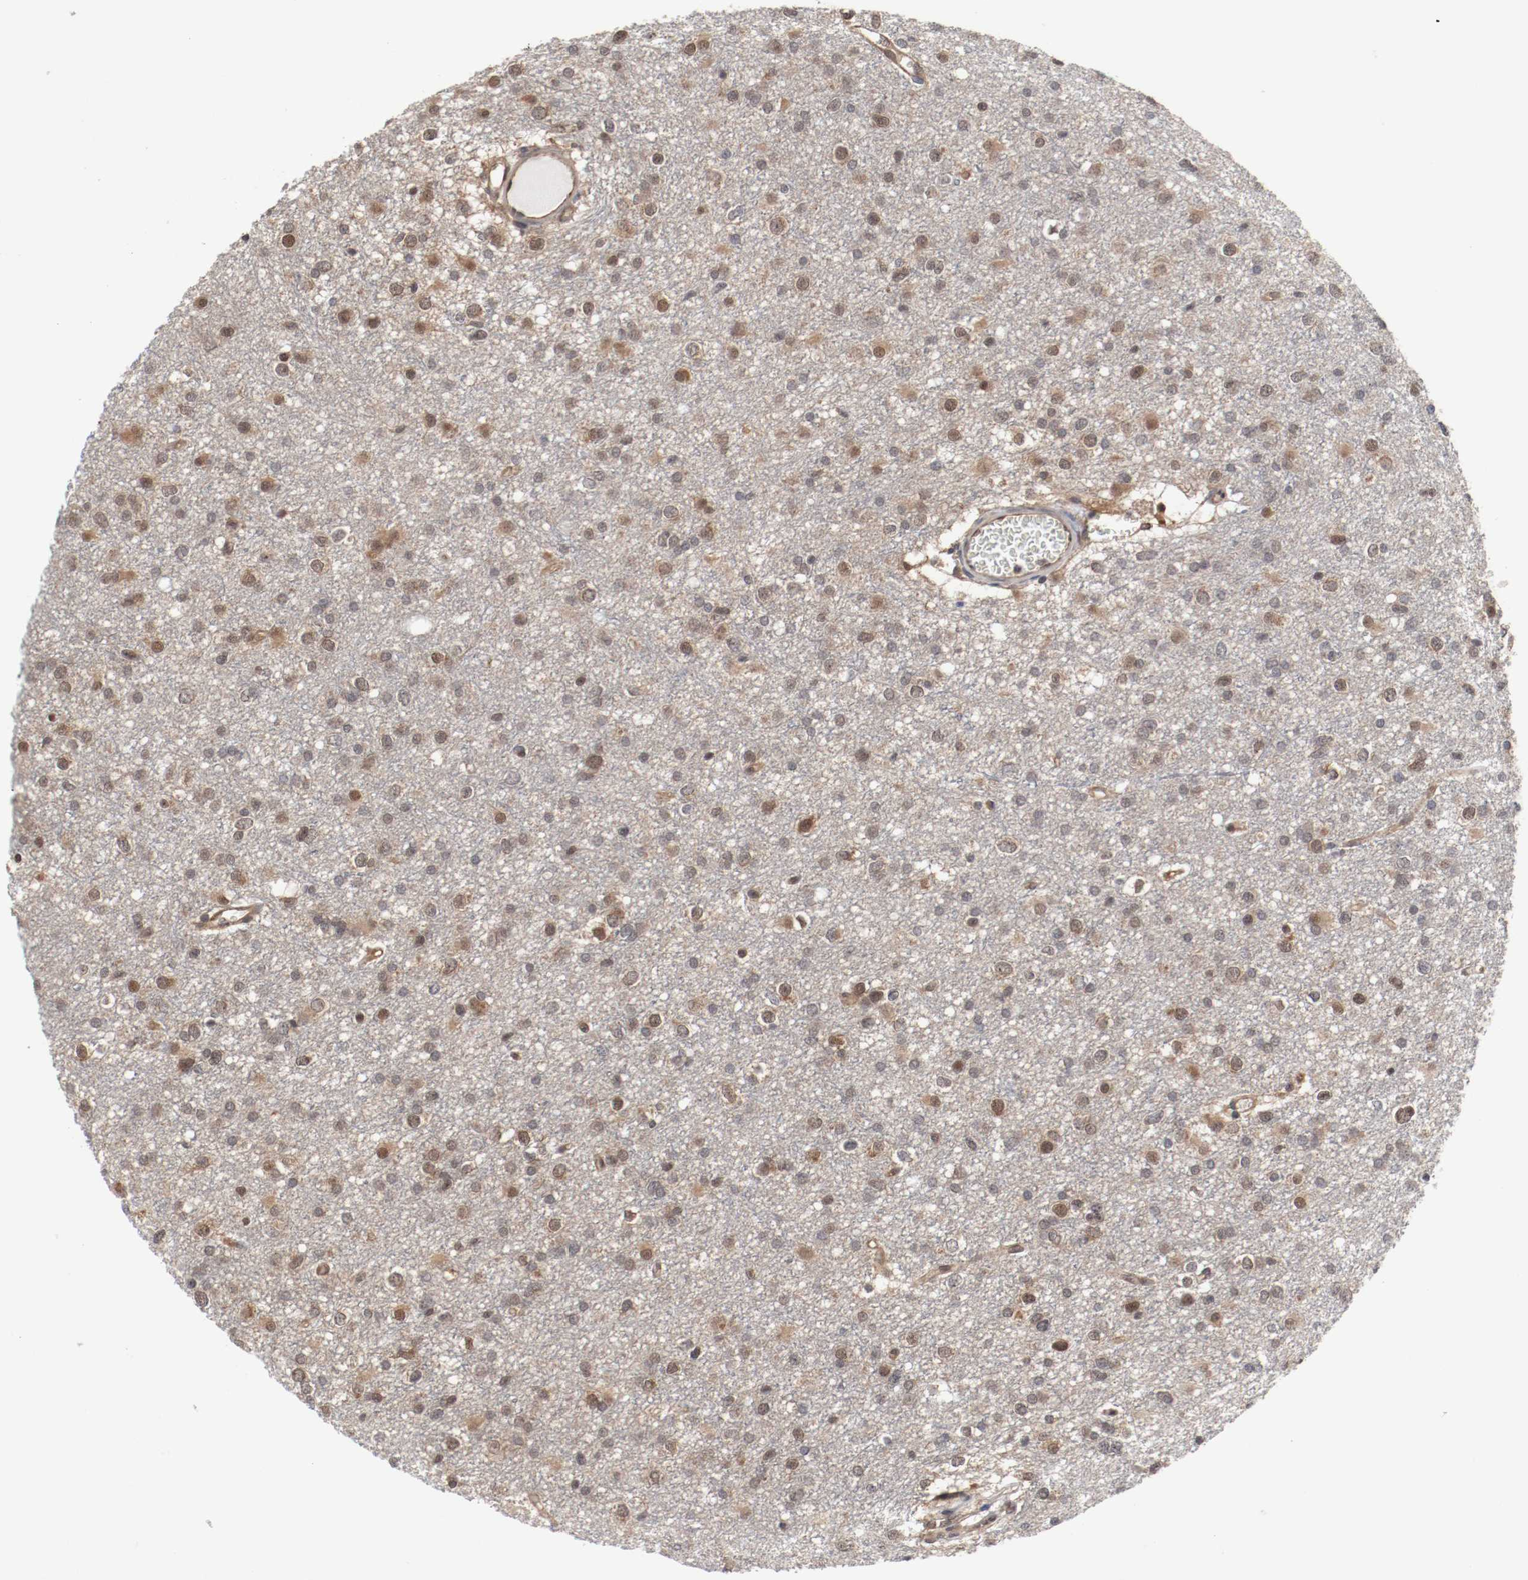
{"staining": {"intensity": "moderate", "quantity": ">75%", "location": "cytoplasmic/membranous,nuclear"}, "tissue": "glioma", "cell_type": "Tumor cells", "image_type": "cancer", "snomed": [{"axis": "morphology", "description": "Glioma, malignant, Low grade"}, {"axis": "topography", "description": "Brain"}], "caption": "Tumor cells demonstrate medium levels of moderate cytoplasmic/membranous and nuclear staining in about >75% of cells in glioma.", "gene": "AFG3L2", "patient": {"sex": "male", "age": 42}}